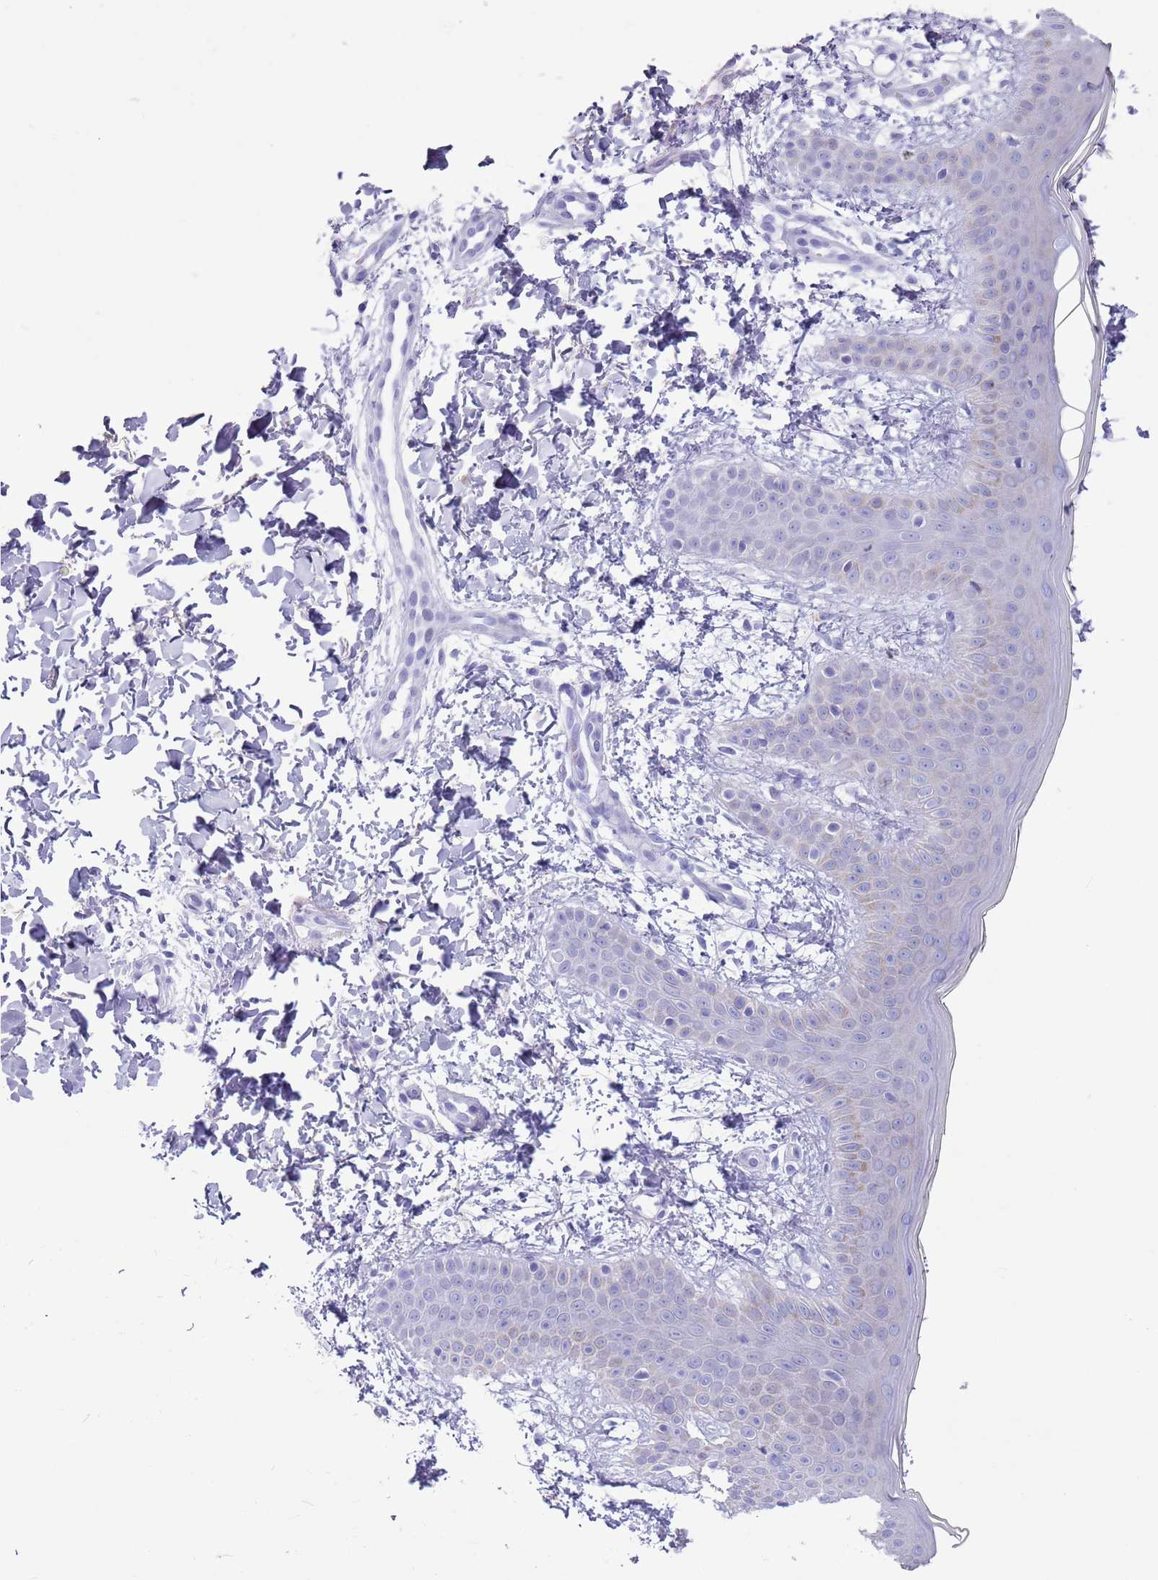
{"staining": {"intensity": "negative", "quantity": "none", "location": "none"}, "tissue": "skin", "cell_type": "Fibroblasts", "image_type": "normal", "snomed": [{"axis": "morphology", "description": "Normal tissue, NOS"}, {"axis": "topography", "description": "Skin"}], "caption": "The photomicrograph reveals no staining of fibroblasts in benign skin. Brightfield microscopy of IHC stained with DAB (brown) and hematoxylin (blue), captured at high magnification.", "gene": "ENSG00000263020", "patient": {"sex": "male", "age": 36}}